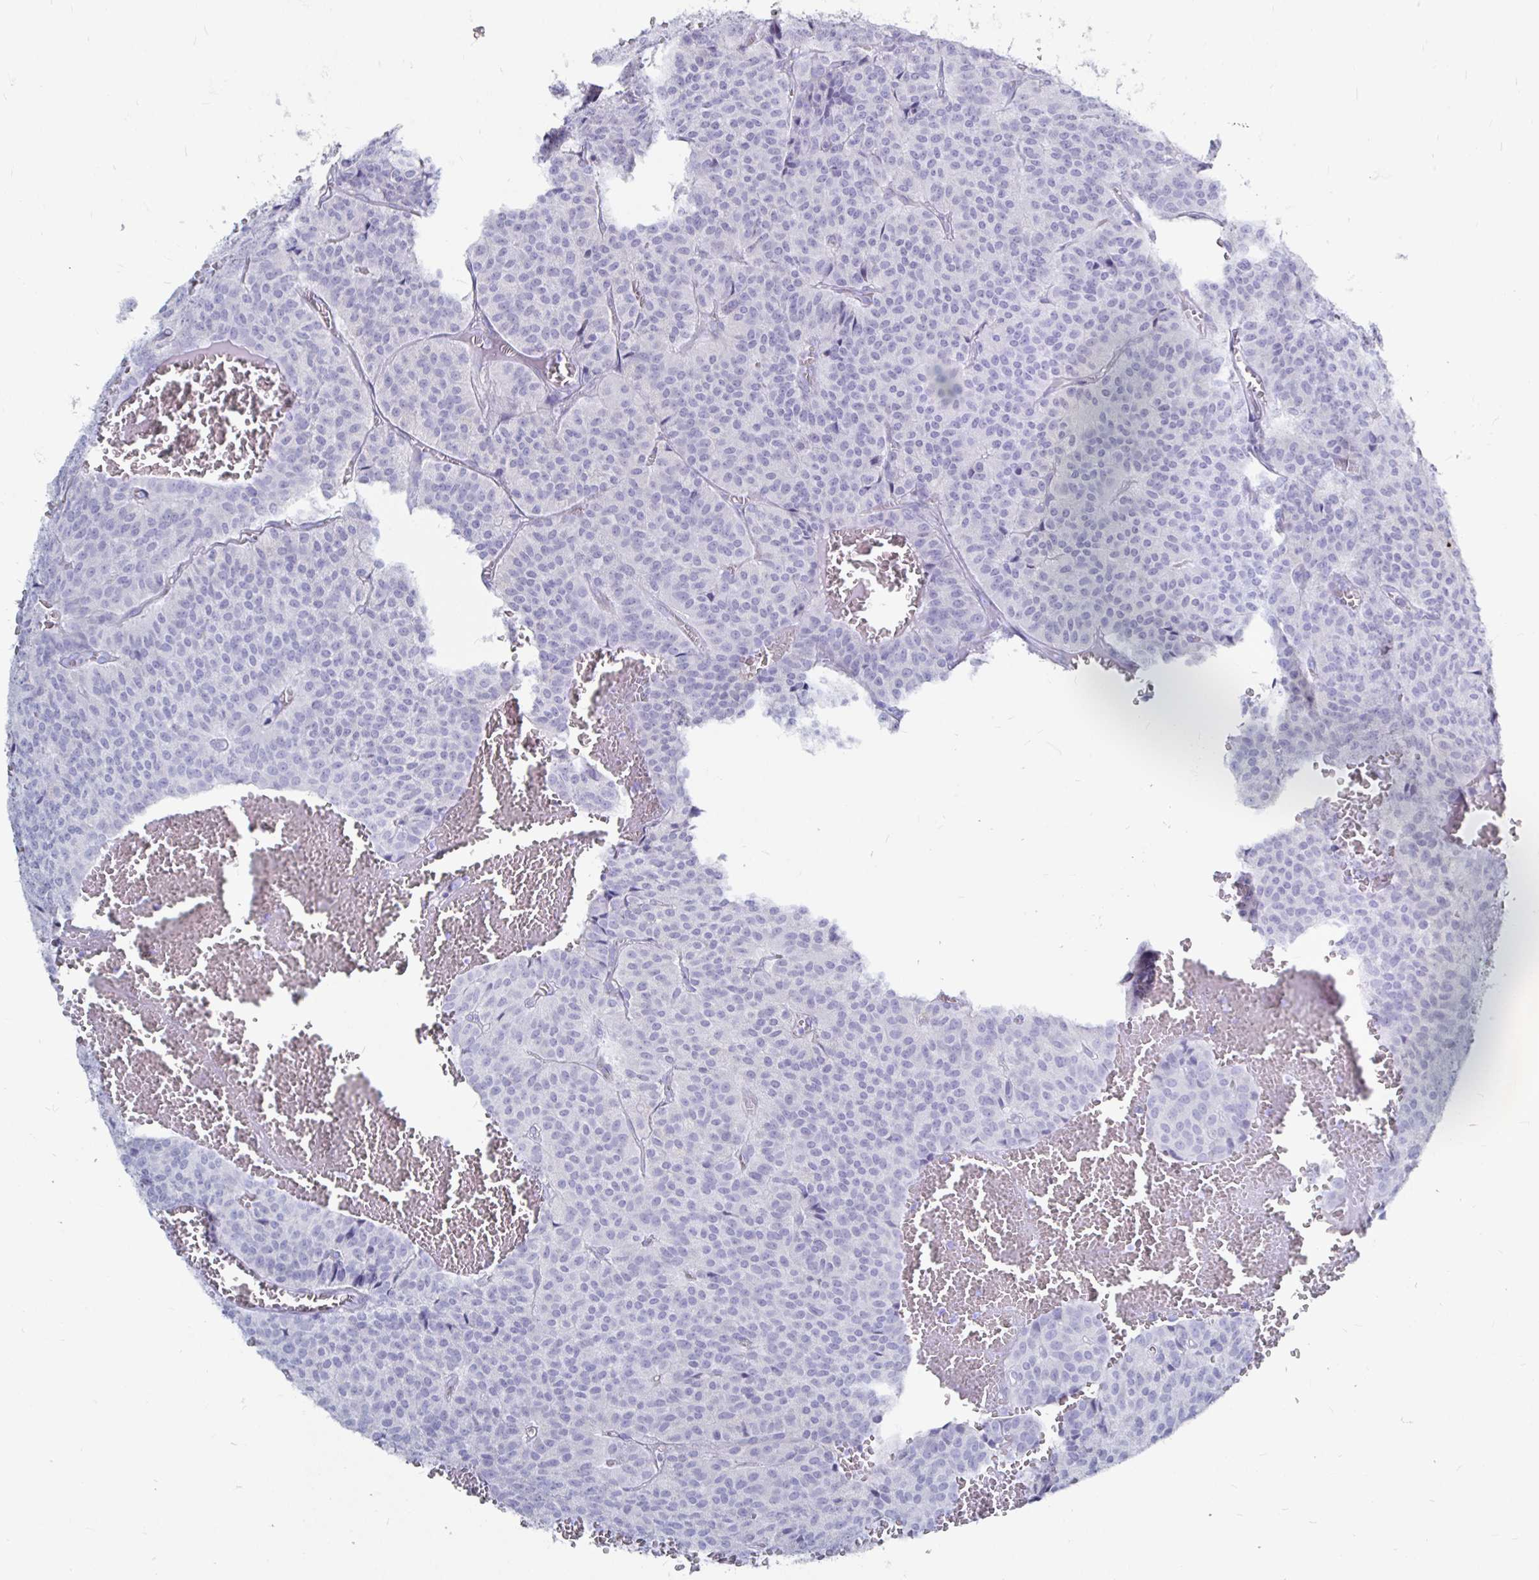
{"staining": {"intensity": "negative", "quantity": "none", "location": "none"}, "tissue": "carcinoid", "cell_type": "Tumor cells", "image_type": "cancer", "snomed": [{"axis": "morphology", "description": "Carcinoid, malignant, NOS"}, {"axis": "topography", "description": "Lung"}], "caption": "This is an immunohistochemistry (IHC) micrograph of malignant carcinoid. There is no staining in tumor cells.", "gene": "LUZP4", "patient": {"sex": "male", "age": 70}}